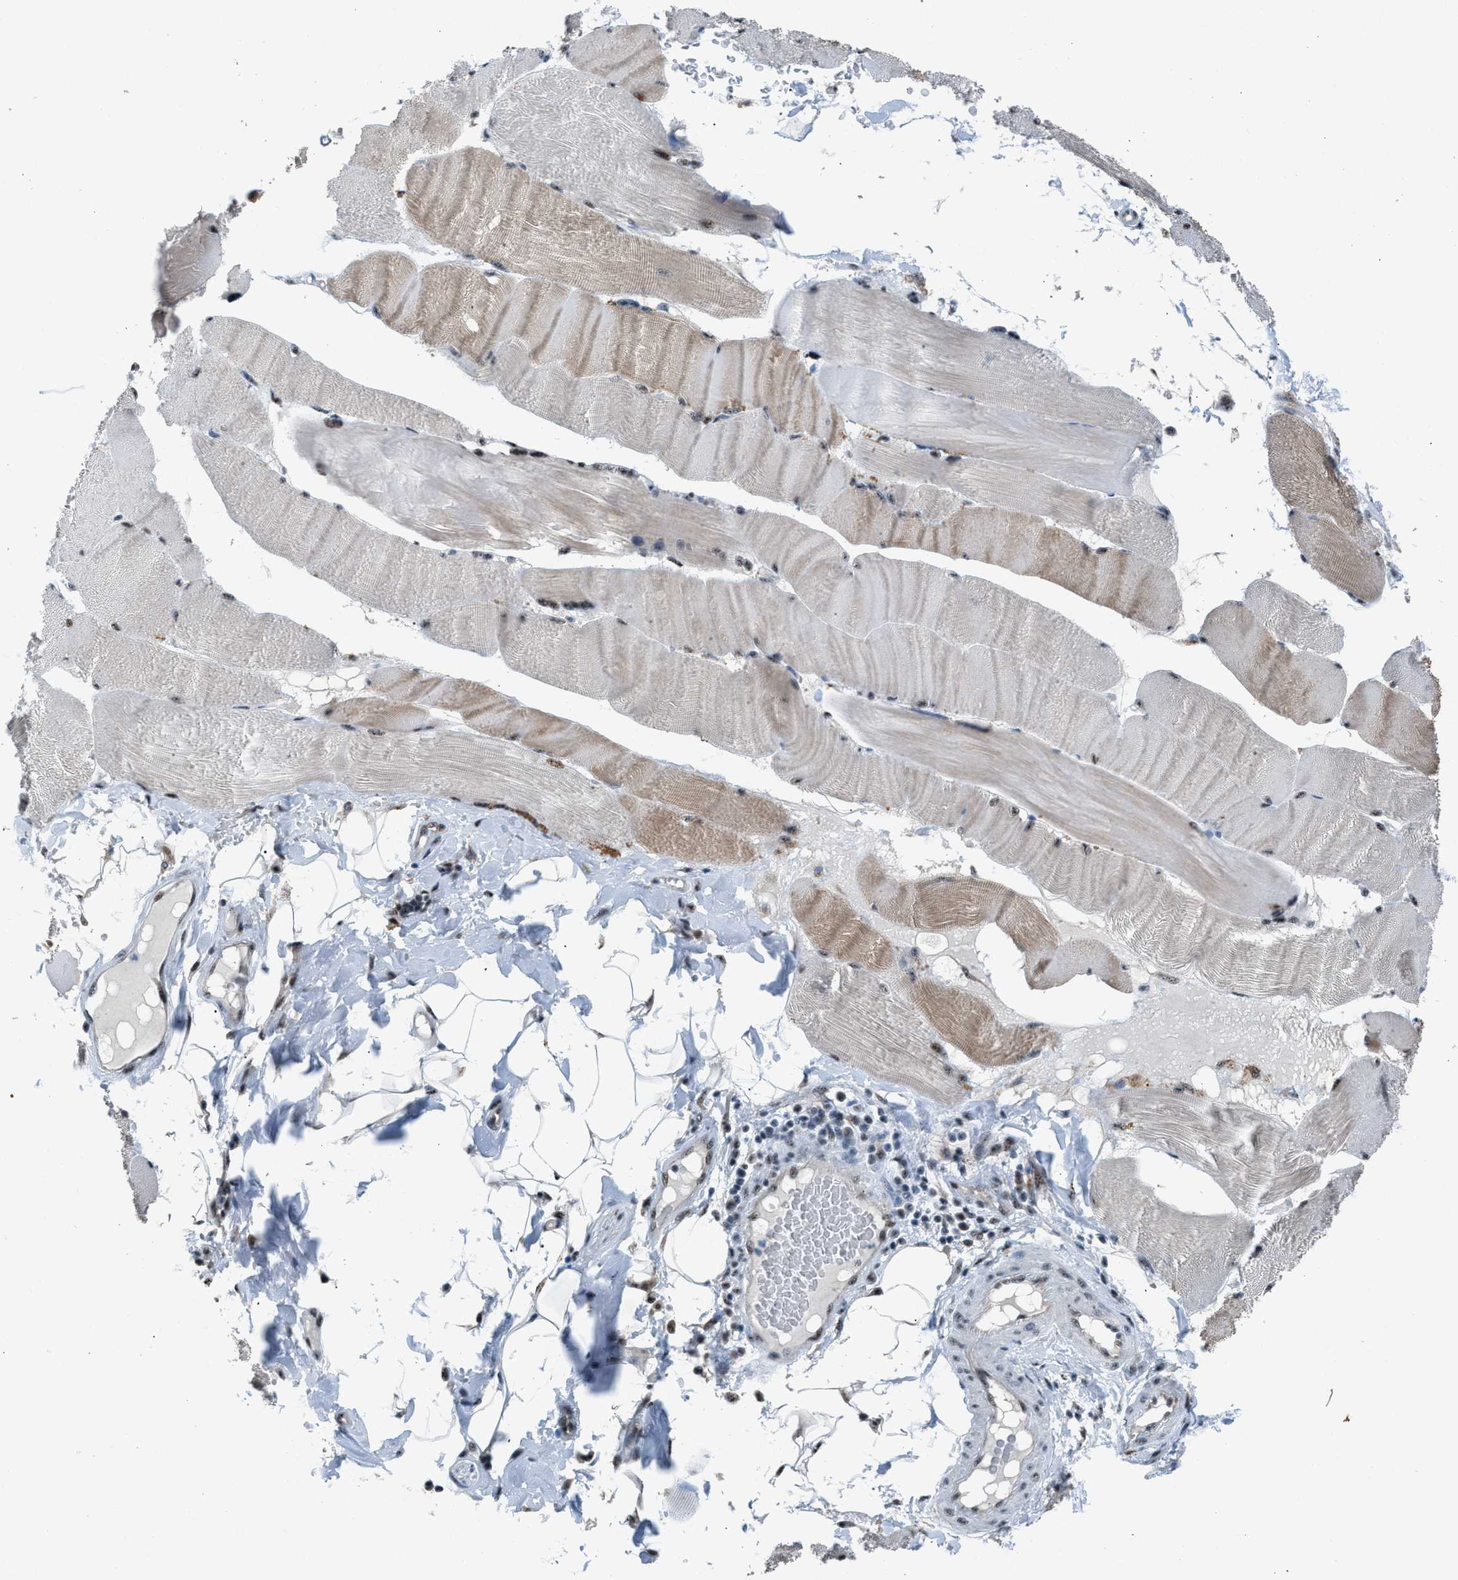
{"staining": {"intensity": "weak", "quantity": "25%-75%", "location": "cytoplasmic/membranous,nuclear"}, "tissue": "skeletal muscle", "cell_type": "Myocytes", "image_type": "normal", "snomed": [{"axis": "morphology", "description": "Normal tissue, NOS"}, {"axis": "topography", "description": "Skin"}, {"axis": "topography", "description": "Skeletal muscle"}], "caption": "This is a micrograph of immunohistochemistry staining of benign skeletal muscle, which shows weak positivity in the cytoplasmic/membranous,nuclear of myocytes.", "gene": "CENPP", "patient": {"sex": "male", "age": 83}}